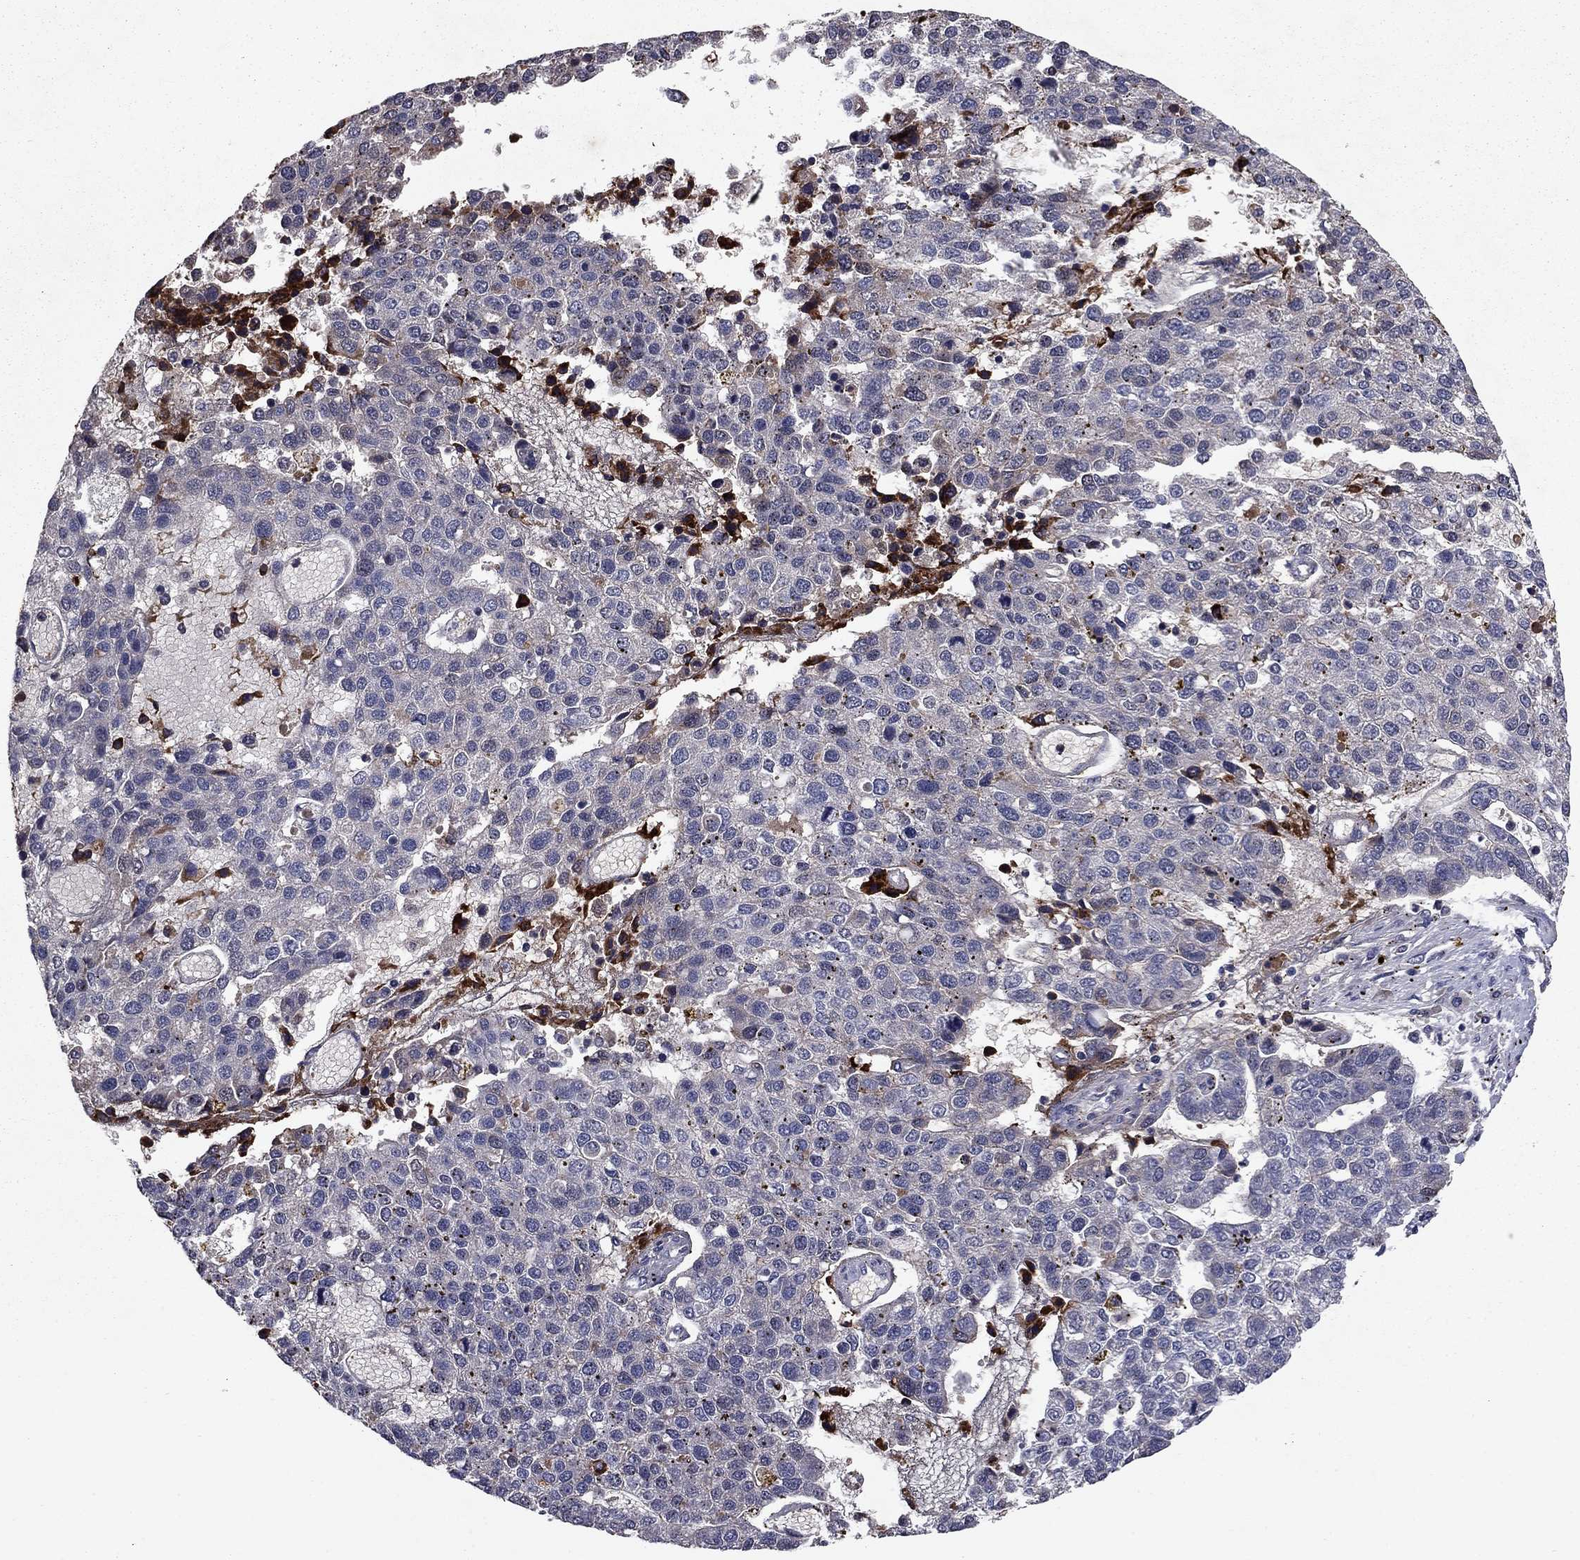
{"staining": {"intensity": "negative", "quantity": "none", "location": "none"}, "tissue": "pancreatic cancer", "cell_type": "Tumor cells", "image_type": "cancer", "snomed": [{"axis": "morphology", "description": "Adenocarcinoma, NOS"}, {"axis": "topography", "description": "Pancreas"}], "caption": "The IHC photomicrograph has no significant expression in tumor cells of pancreatic adenocarcinoma tissue. (DAB immunohistochemistry with hematoxylin counter stain).", "gene": "PROS1", "patient": {"sex": "female", "age": 61}}